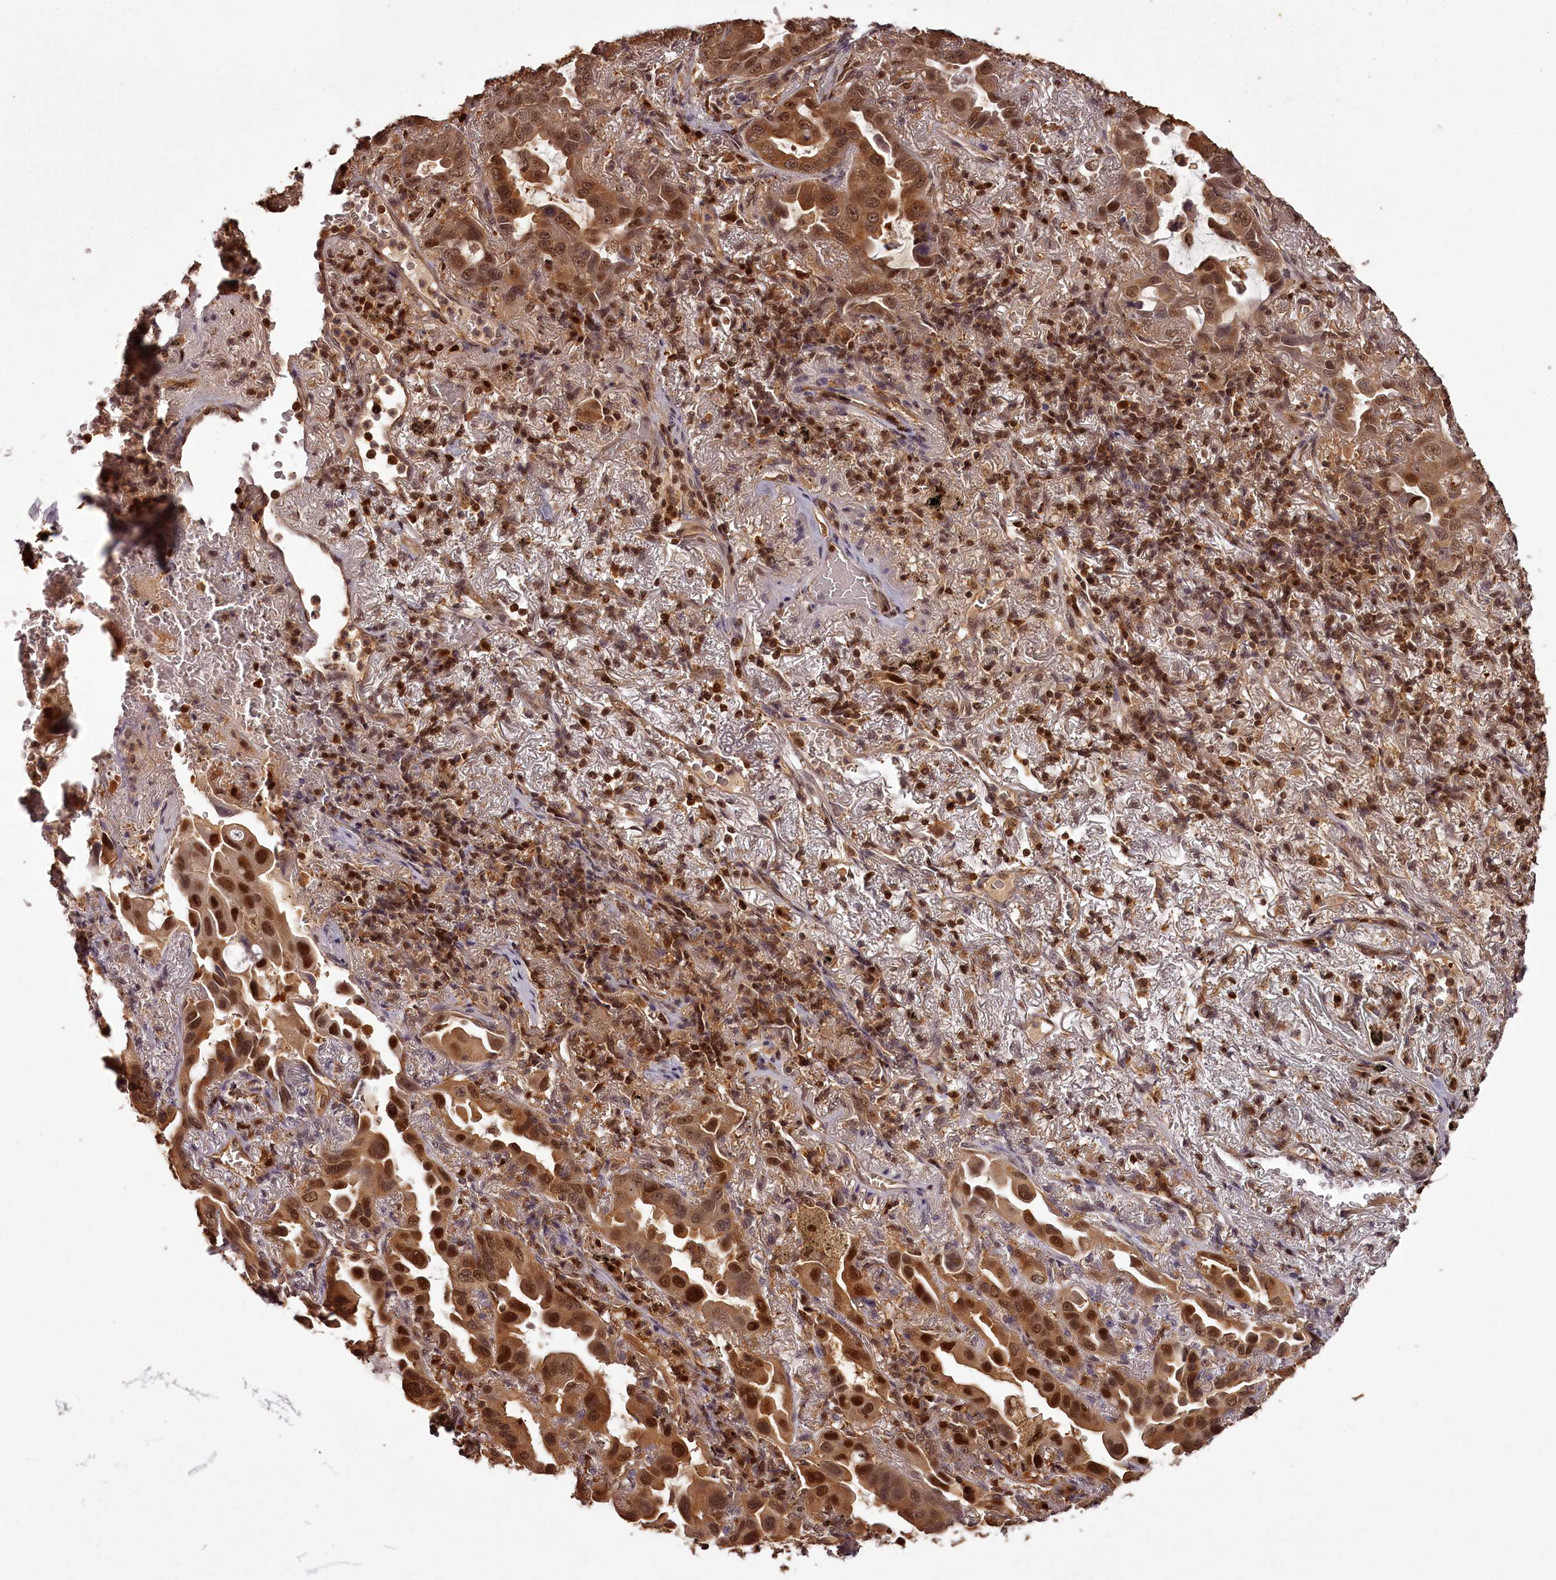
{"staining": {"intensity": "strong", "quantity": ">75%", "location": "cytoplasmic/membranous,nuclear"}, "tissue": "lung cancer", "cell_type": "Tumor cells", "image_type": "cancer", "snomed": [{"axis": "morphology", "description": "Adenocarcinoma, NOS"}, {"axis": "topography", "description": "Lung"}], "caption": "Protein staining of lung cancer (adenocarcinoma) tissue reveals strong cytoplasmic/membranous and nuclear staining in approximately >75% of tumor cells.", "gene": "NPRL2", "patient": {"sex": "male", "age": 64}}